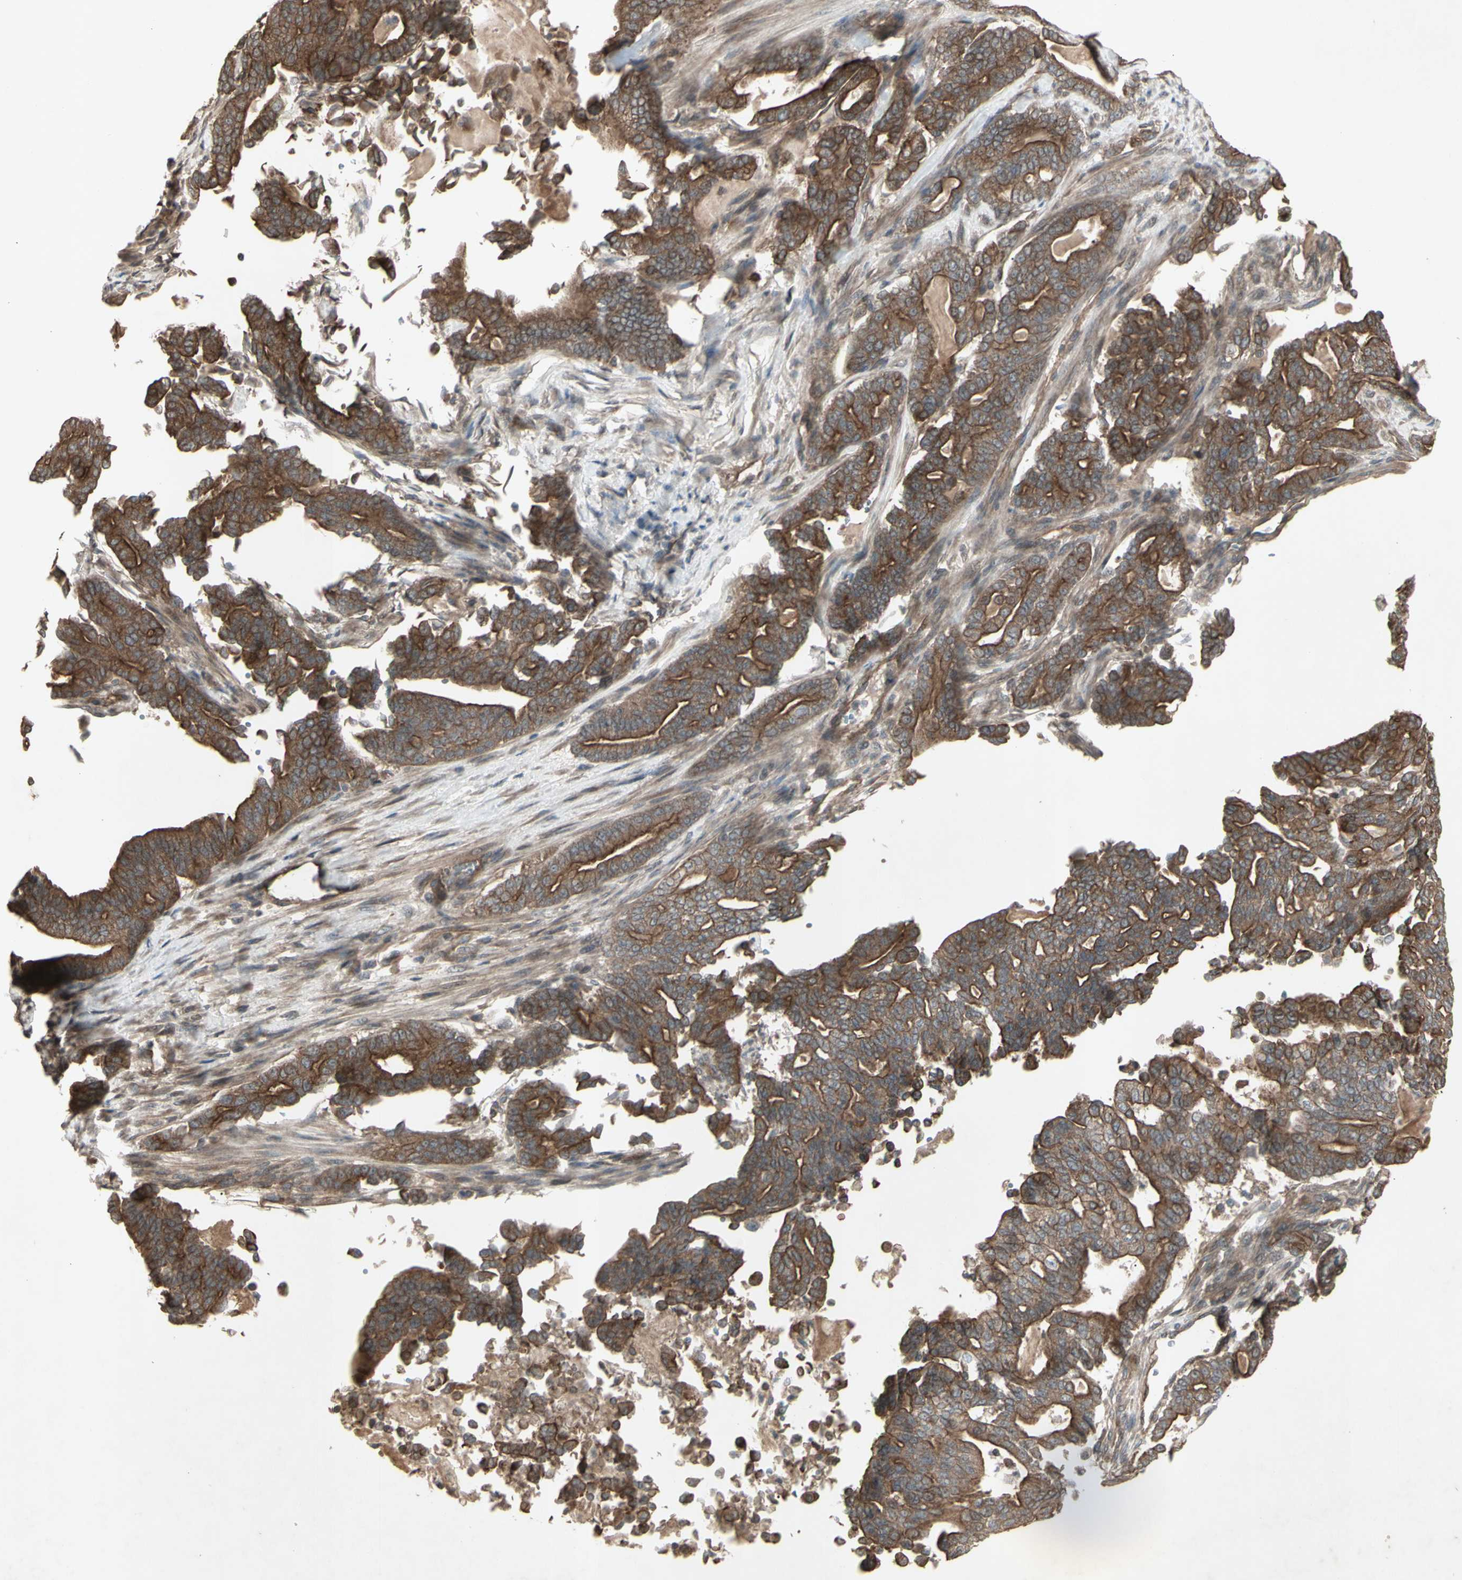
{"staining": {"intensity": "moderate", "quantity": ">75%", "location": "cytoplasmic/membranous"}, "tissue": "pancreatic cancer", "cell_type": "Tumor cells", "image_type": "cancer", "snomed": [{"axis": "morphology", "description": "Adenocarcinoma, NOS"}, {"axis": "topography", "description": "Pancreas"}], "caption": "Protein expression analysis of human pancreatic cancer reveals moderate cytoplasmic/membranous expression in about >75% of tumor cells.", "gene": "JAG1", "patient": {"sex": "male", "age": 63}}